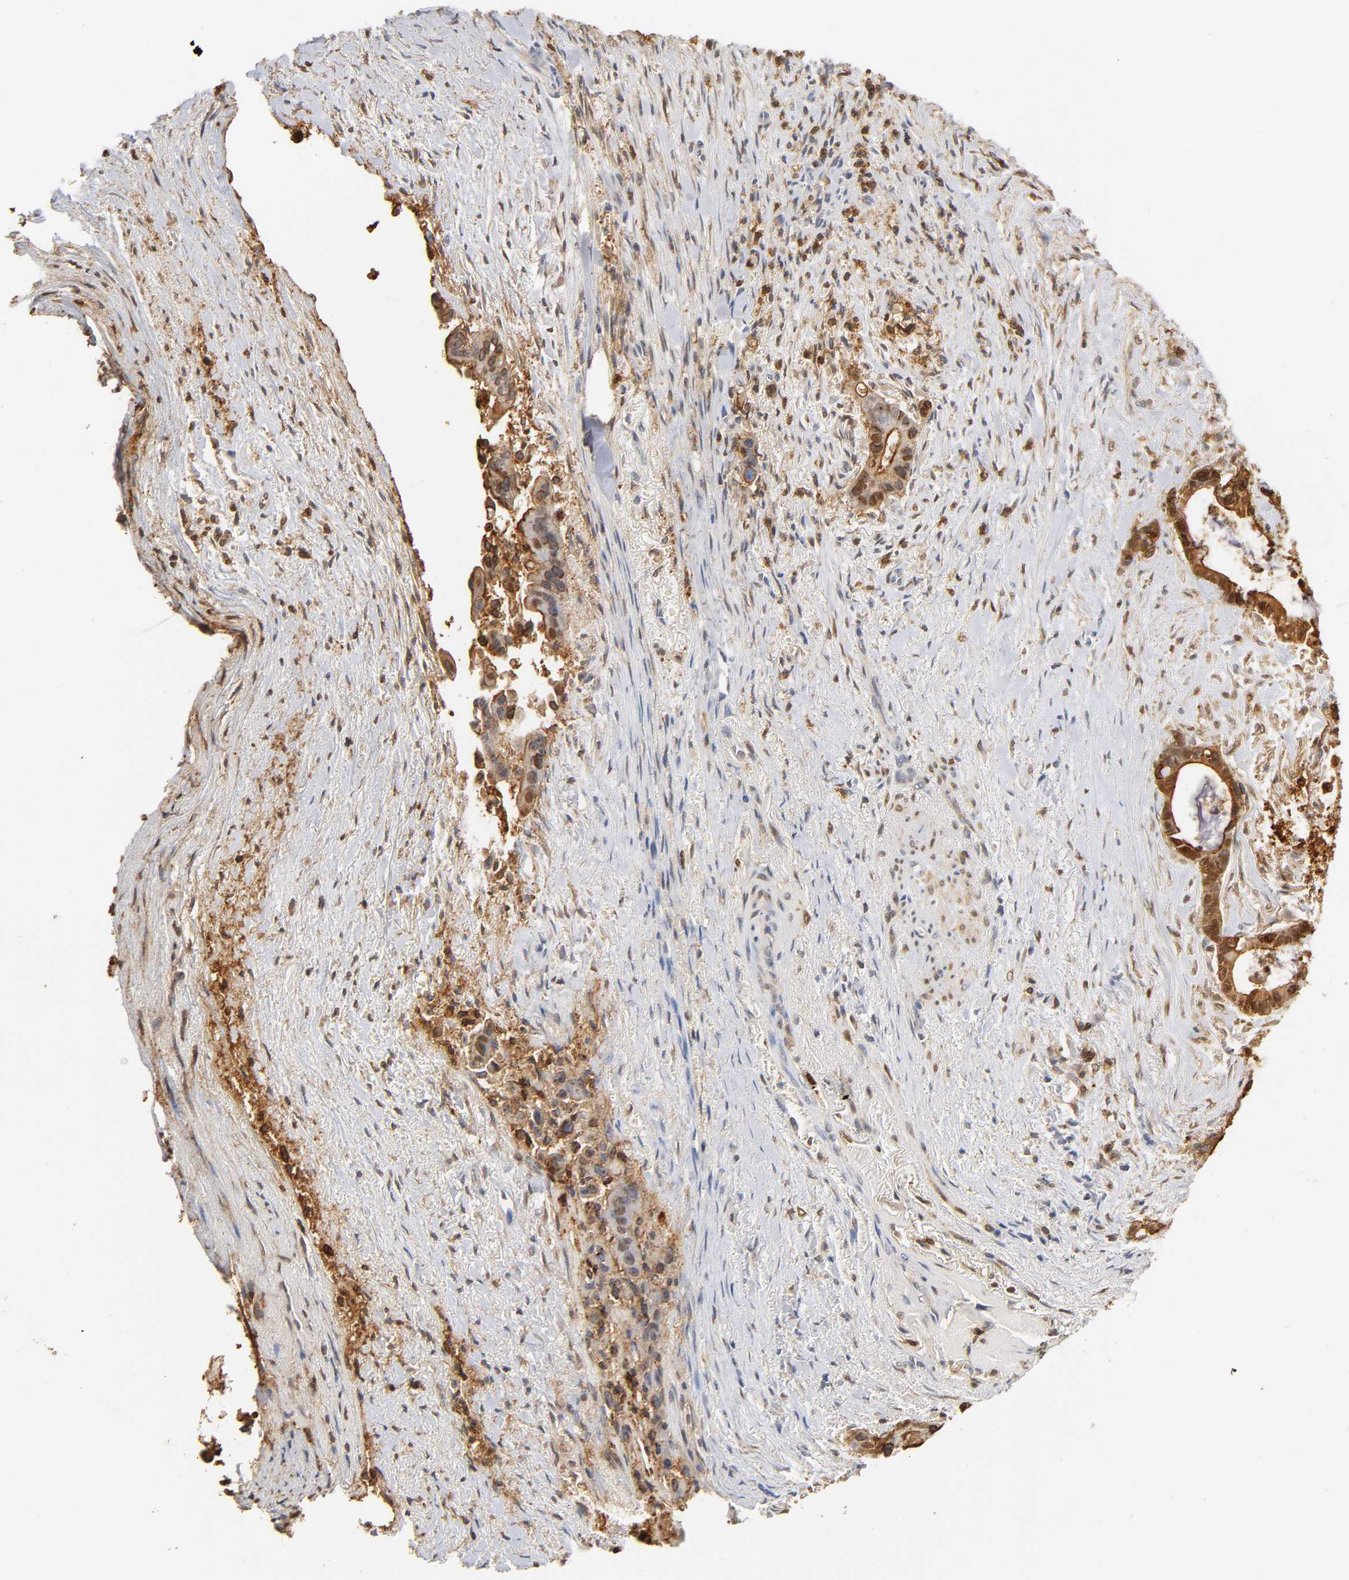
{"staining": {"intensity": "moderate", "quantity": ">75%", "location": "cytoplasmic/membranous,nuclear"}, "tissue": "liver cancer", "cell_type": "Tumor cells", "image_type": "cancer", "snomed": [{"axis": "morphology", "description": "Cholangiocarcinoma"}, {"axis": "topography", "description": "Liver"}], "caption": "Cholangiocarcinoma (liver) stained for a protein exhibits moderate cytoplasmic/membranous and nuclear positivity in tumor cells. The protein is stained brown, and the nuclei are stained in blue (DAB (3,3'-diaminobenzidine) IHC with brightfield microscopy, high magnification).", "gene": "ANXA11", "patient": {"sex": "female", "age": 55}}